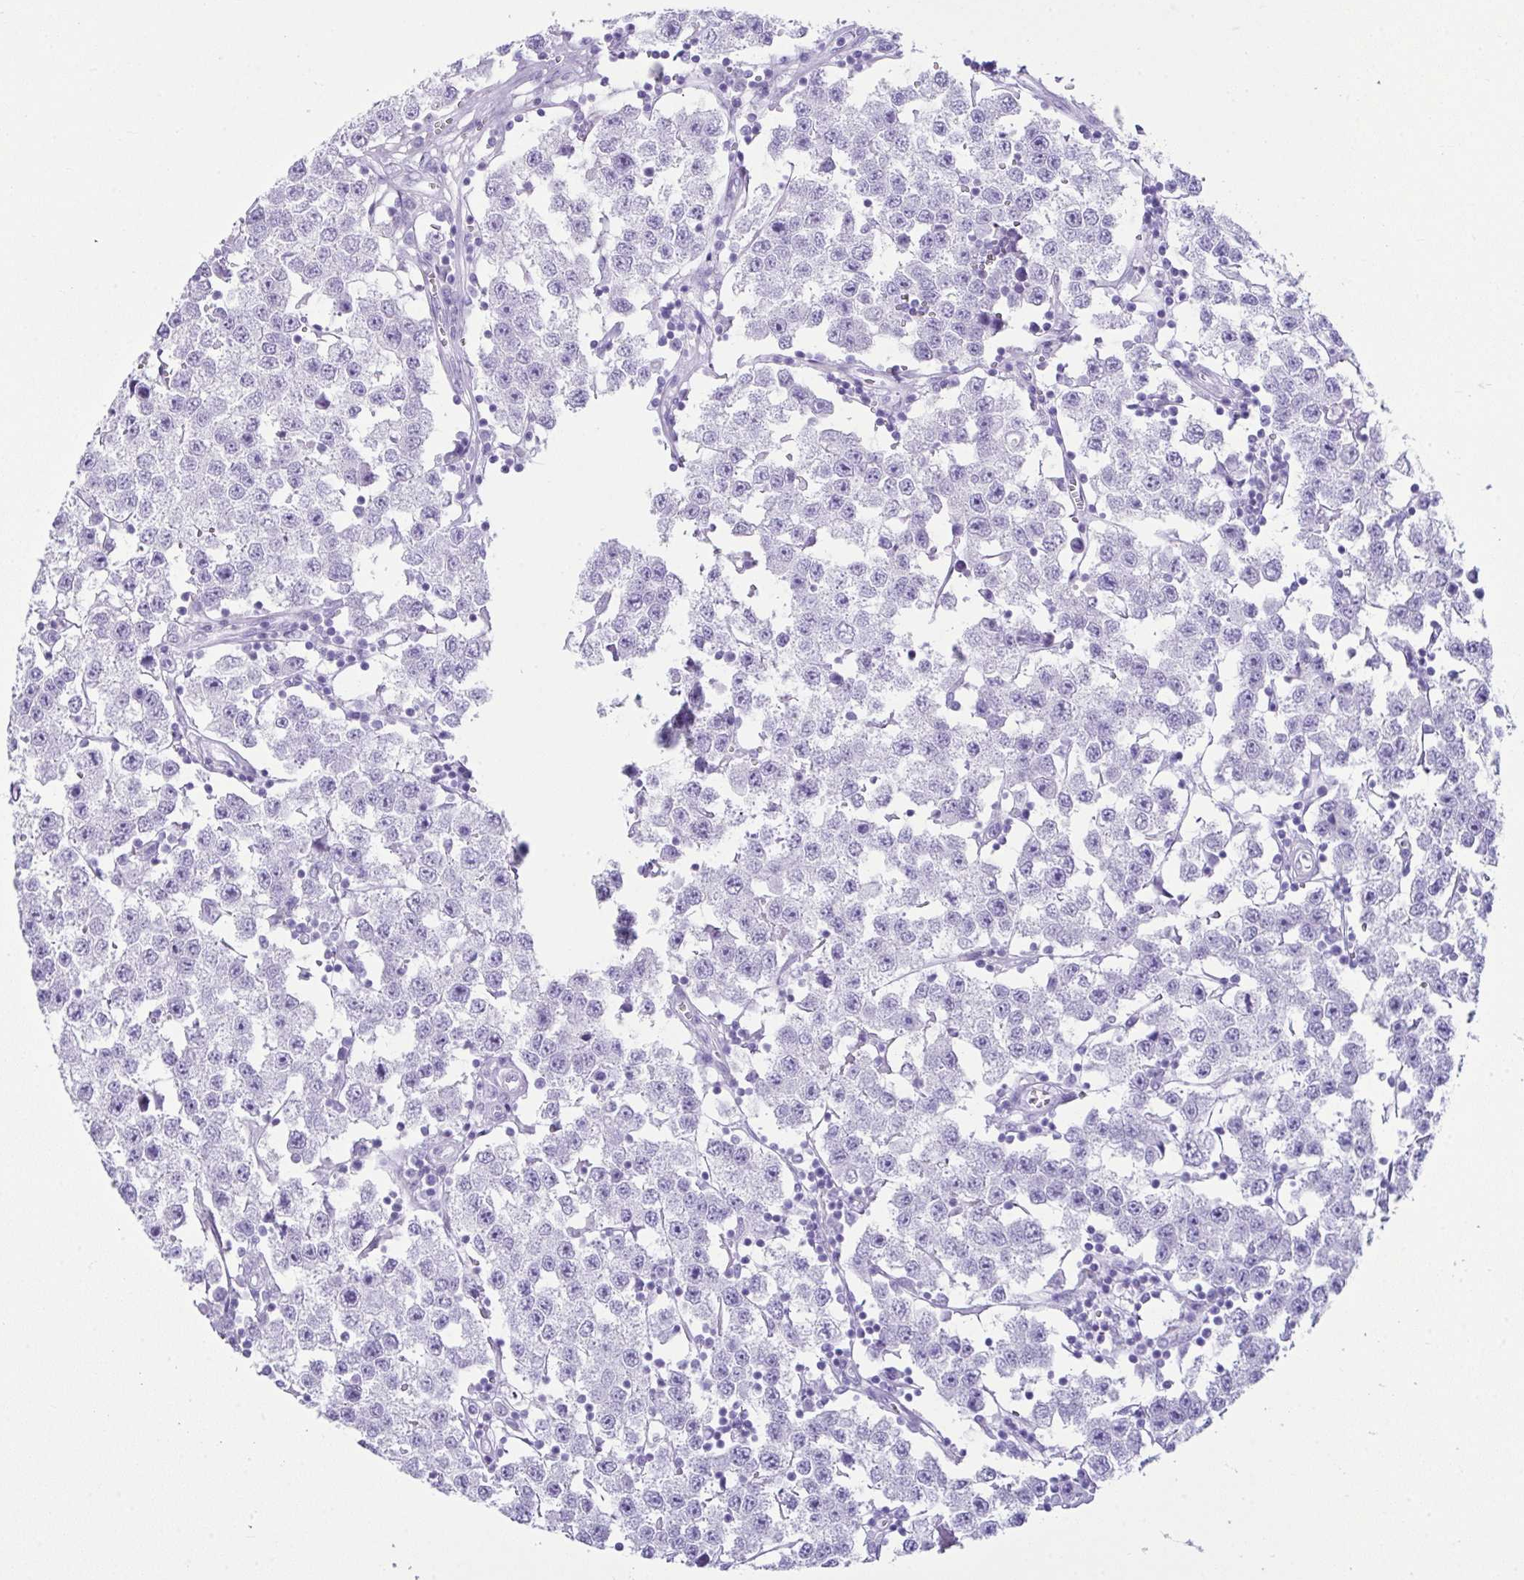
{"staining": {"intensity": "negative", "quantity": "none", "location": "none"}, "tissue": "testis cancer", "cell_type": "Tumor cells", "image_type": "cancer", "snomed": [{"axis": "morphology", "description": "Seminoma, NOS"}, {"axis": "topography", "description": "Testis"}], "caption": "Testis cancer was stained to show a protein in brown. There is no significant staining in tumor cells. Brightfield microscopy of IHC stained with DAB (brown) and hematoxylin (blue), captured at high magnification.", "gene": "LGALS4", "patient": {"sex": "male", "age": 34}}